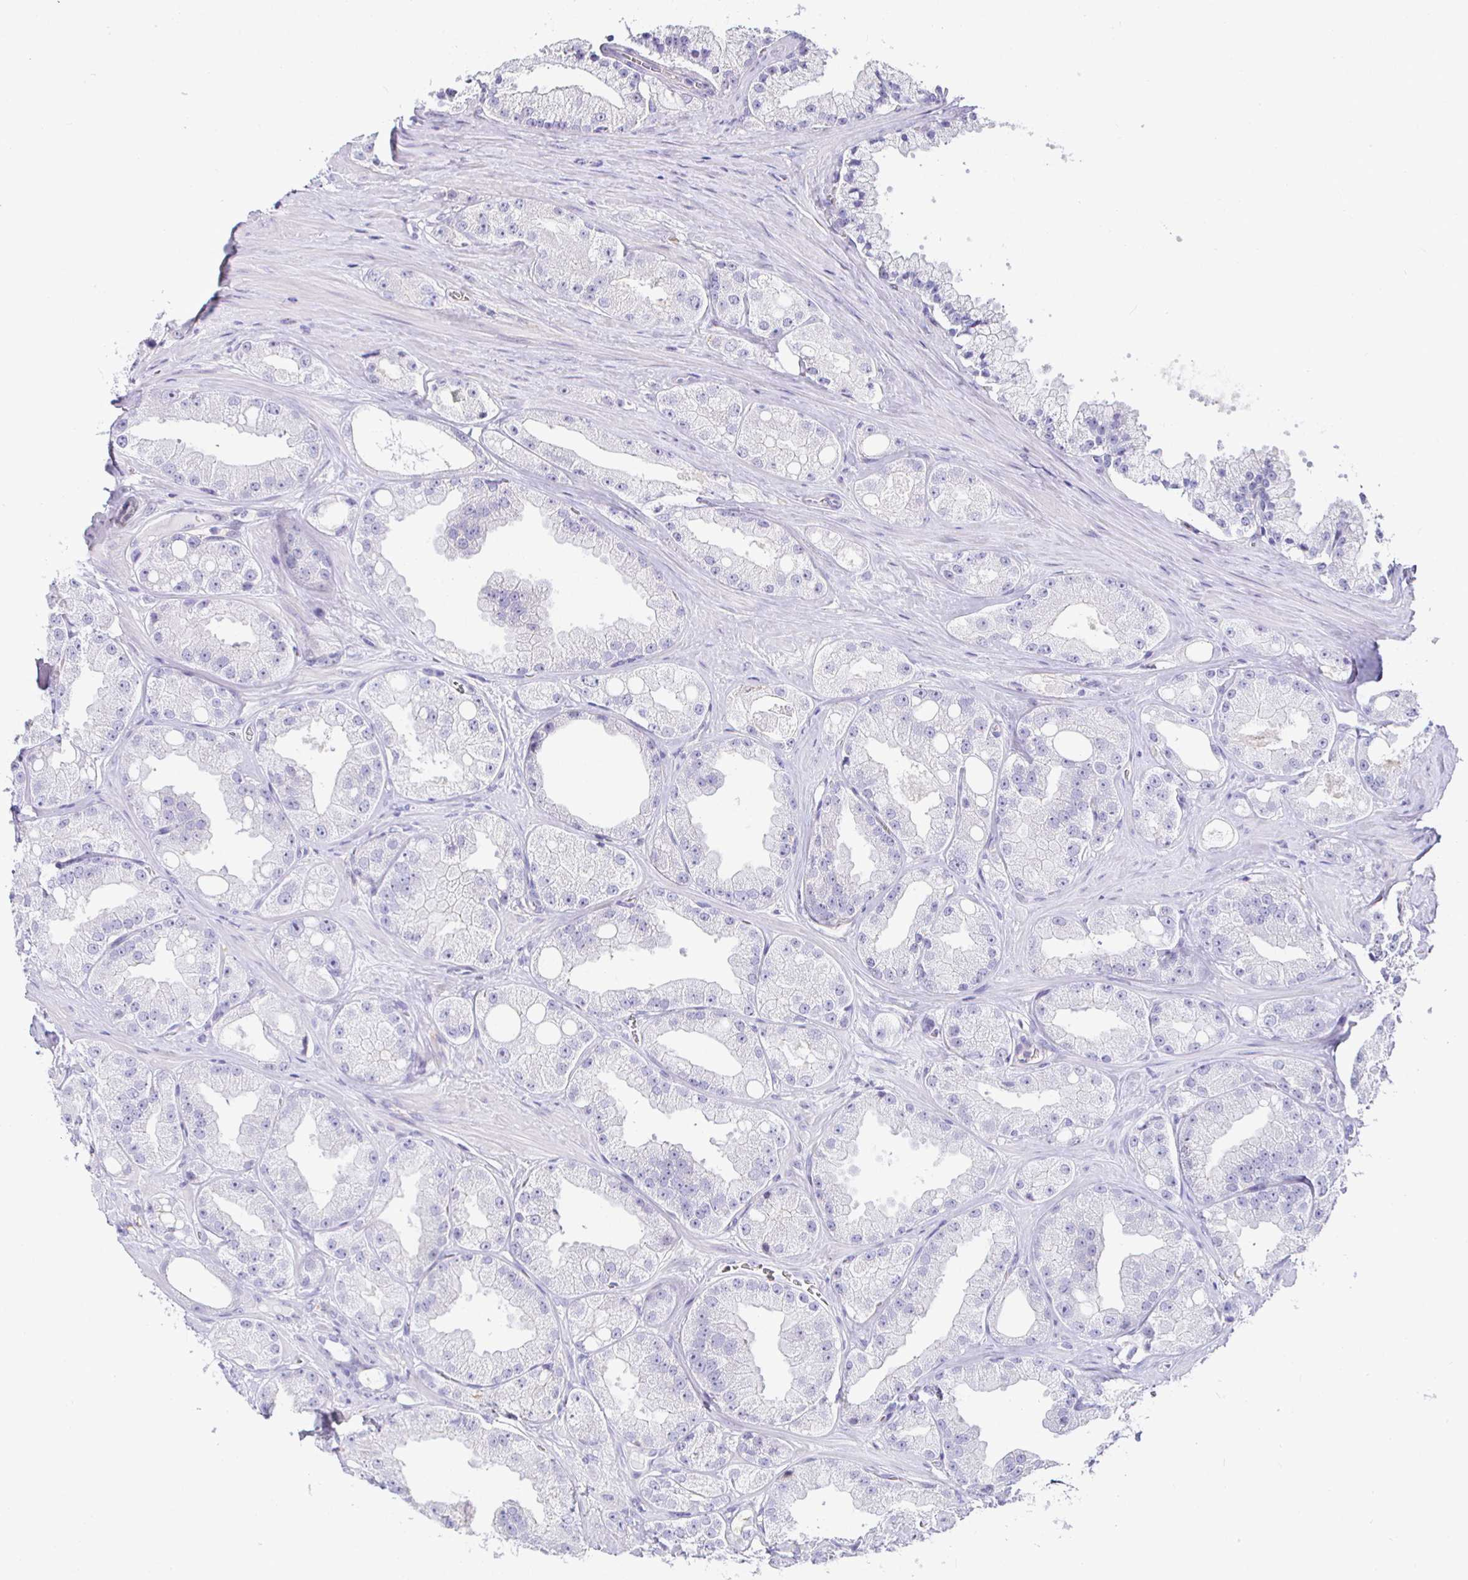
{"staining": {"intensity": "negative", "quantity": "none", "location": "none"}, "tissue": "prostate cancer", "cell_type": "Tumor cells", "image_type": "cancer", "snomed": [{"axis": "morphology", "description": "Adenocarcinoma, High grade"}, {"axis": "topography", "description": "Prostate"}], "caption": "Human high-grade adenocarcinoma (prostate) stained for a protein using immunohistochemistry (IHC) shows no staining in tumor cells.", "gene": "SIRPA", "patient": {"sex": "male", "age": 66}}